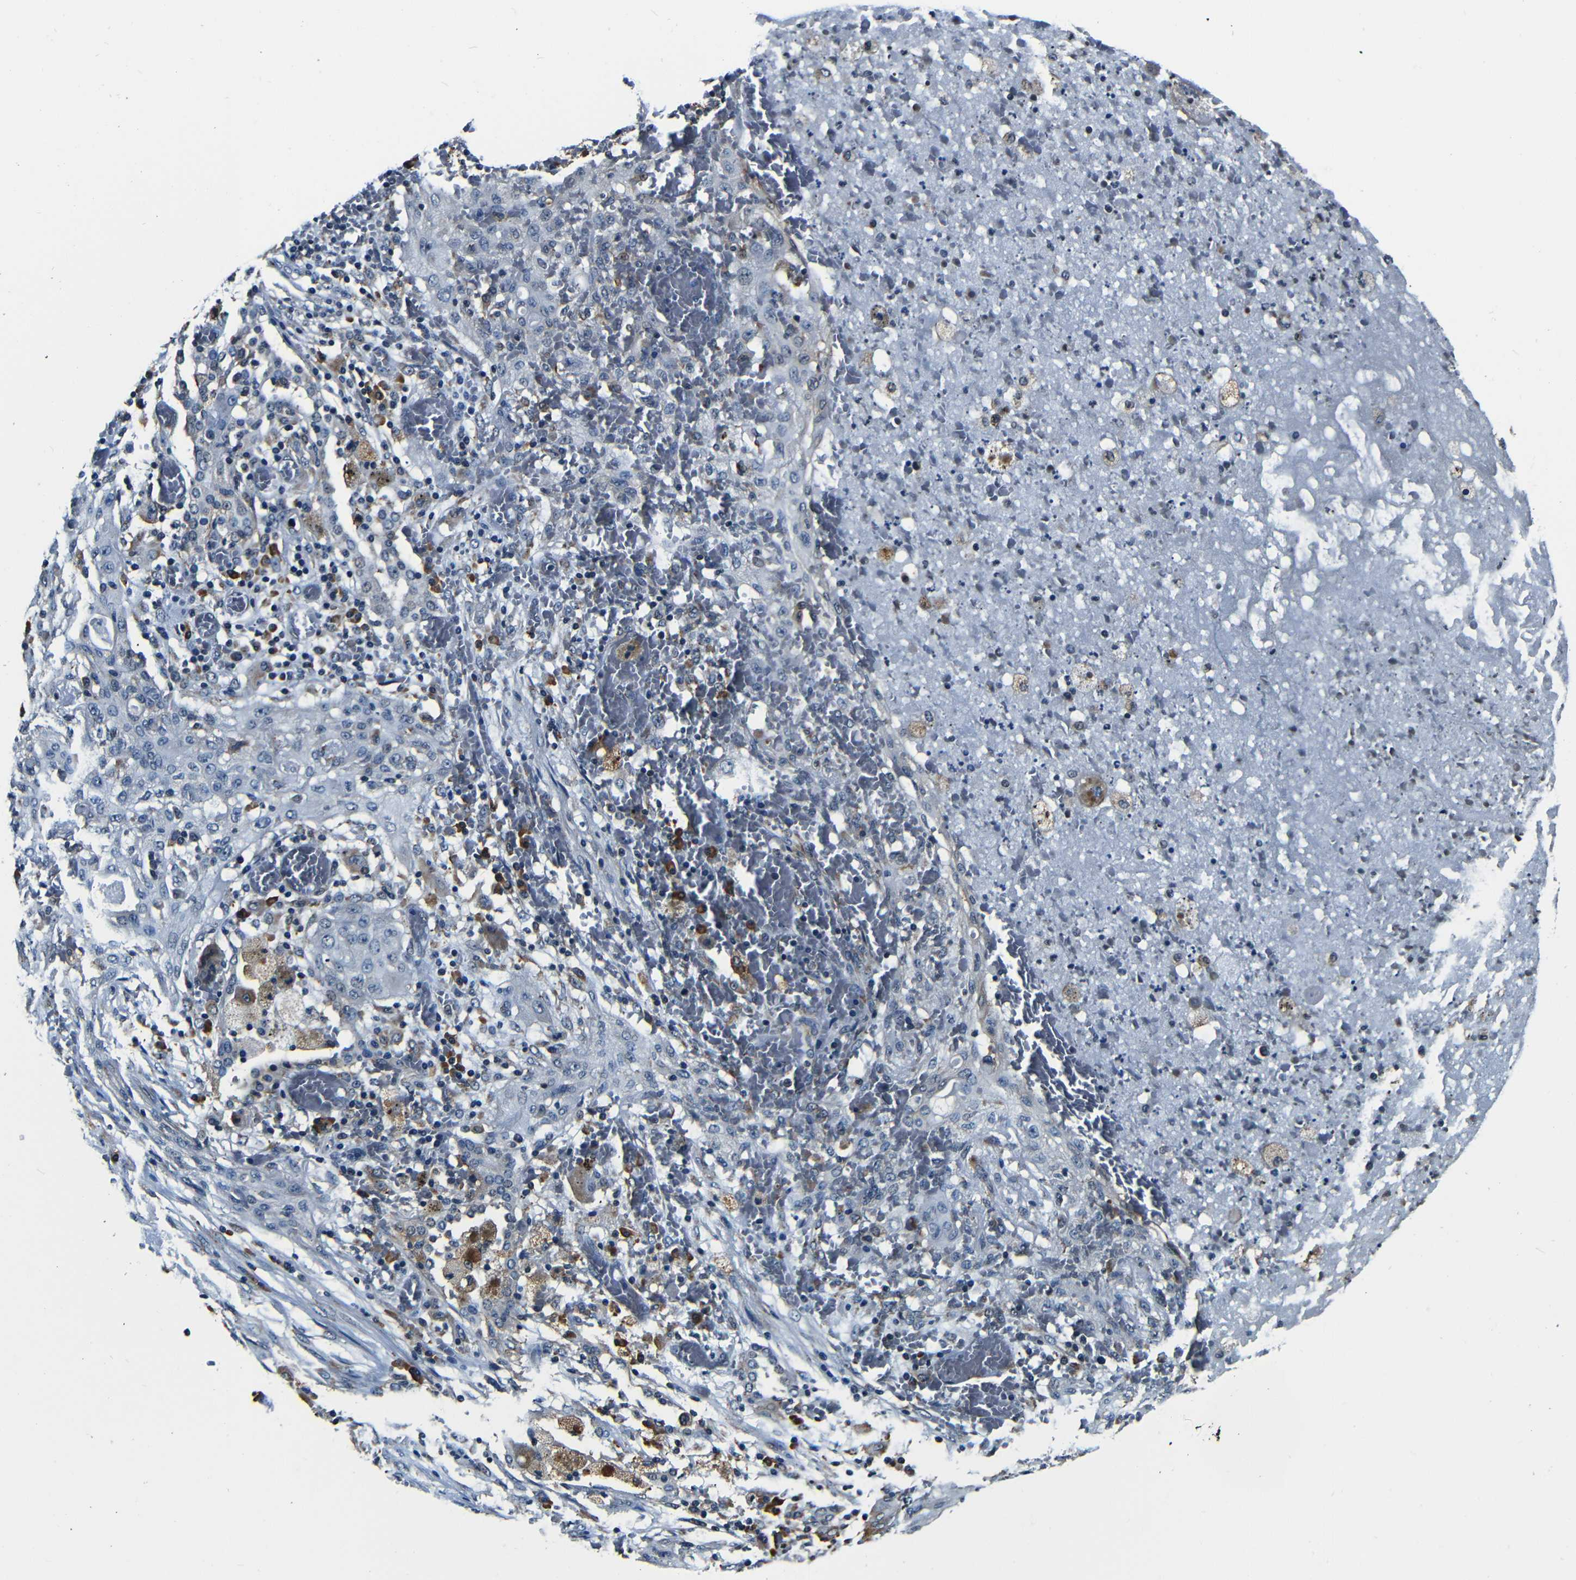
{"staining": {"intensity": "negative", "quantity": "none", "location": "none"}, "tissue": "lung cancer", "cell_type": "Tumor cells", "image_type": "cancer", "snomed": [{"axis": "morphology", "description": "Squamous cell carcinoma, NOS"}, {"axis": "topography", "description": "Lung"}], "caption": "Human lung squamous cell carcinoma stained for a protein using immunohistochemistry (IHC) demonstrates no expression in tumor cells.", "gene": "NCBP3", "patient": {"sex": "female", "age": 47}}